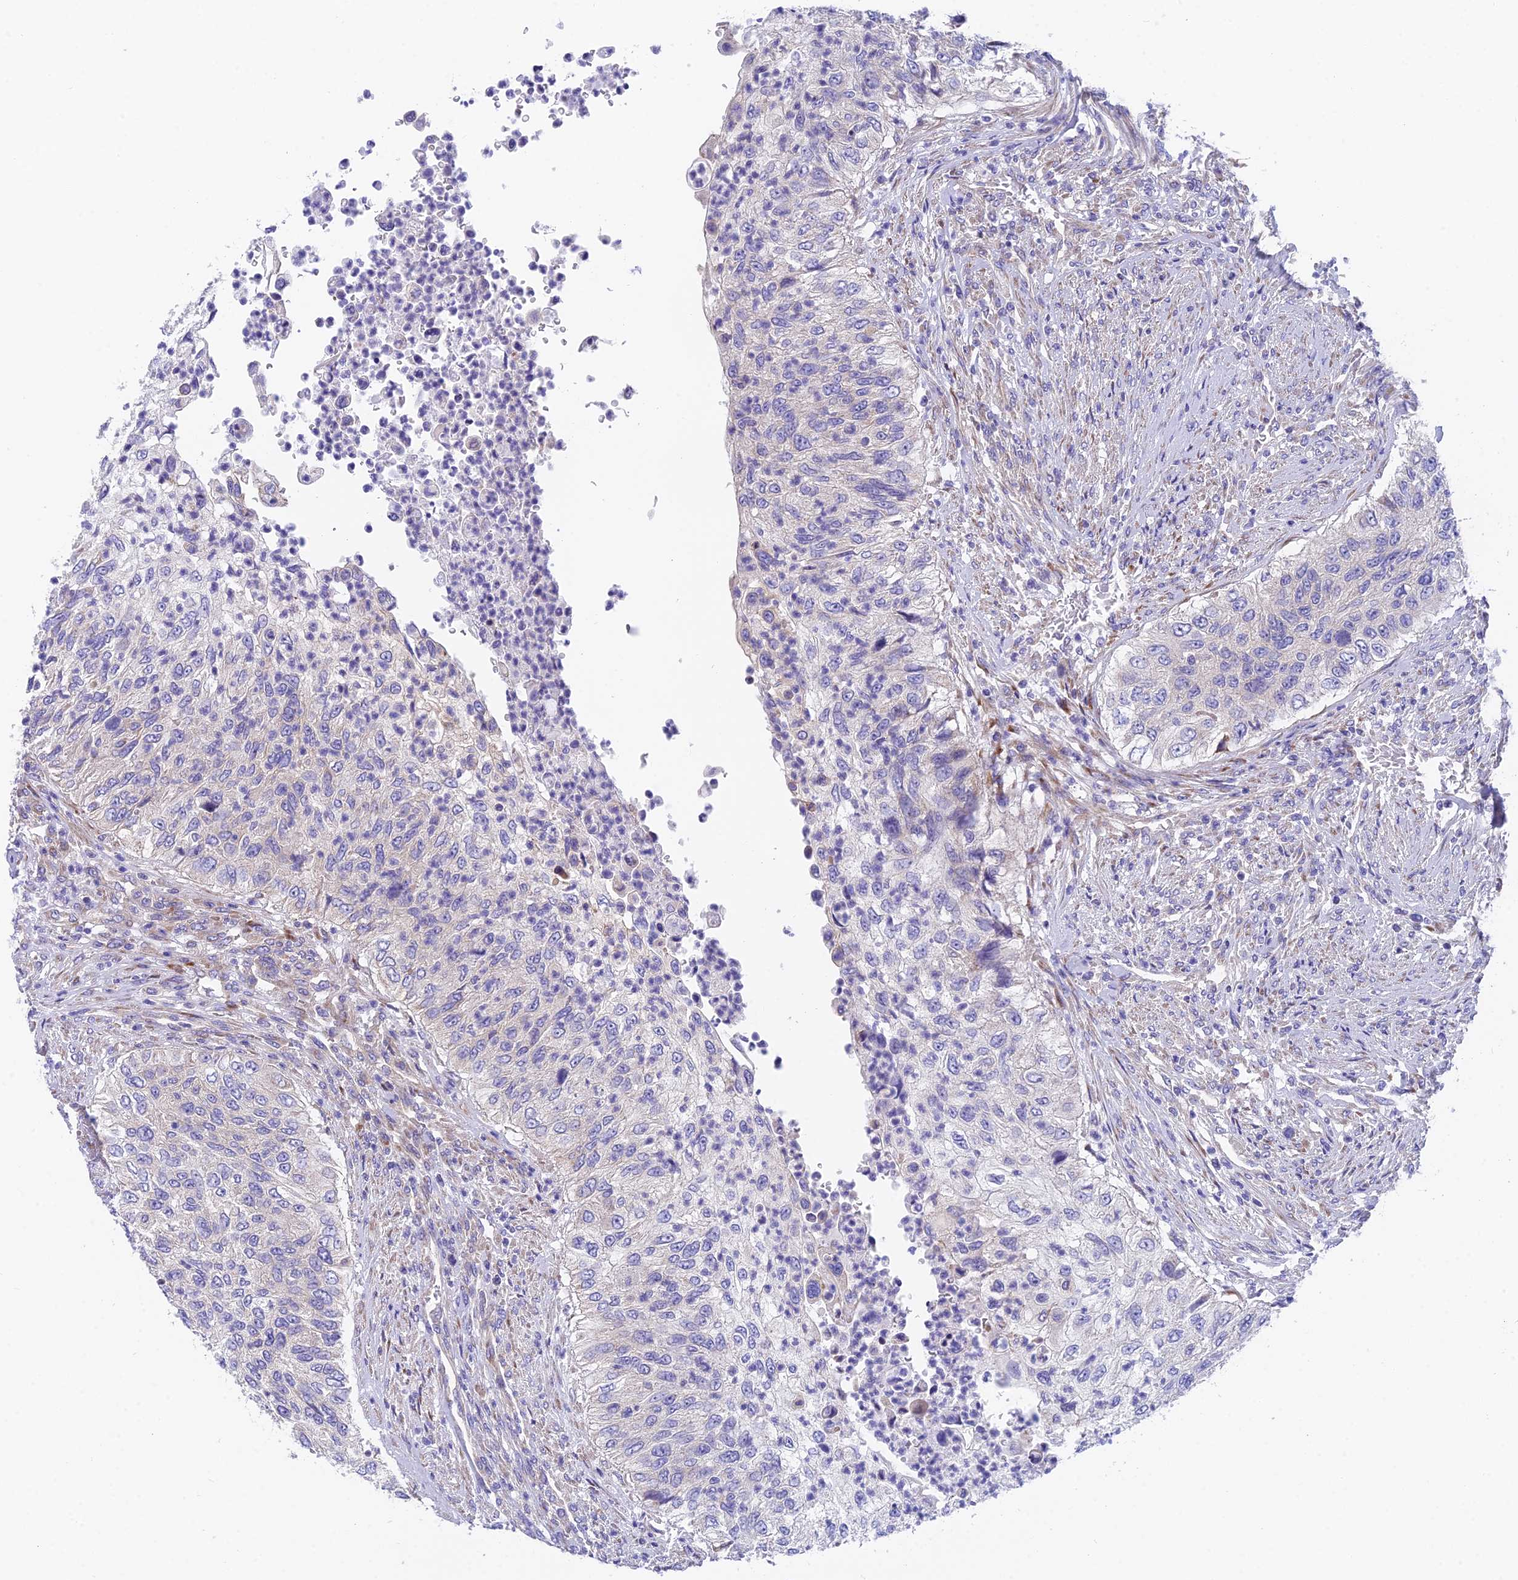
{"staining": {"intensity": "negative", "quantity": "none", "location": "none"}, "tissue": "urothelial cancer", "cell_type": "Tumor cells", "image_type": "cancer", "snomed": [{"axis": "morphology", "description": "Urothelial carcinoma, High grade"}, {"axis": "topography", "description": "Urinary bladder"}], "caption": "High-grade urothelial carcinoma was stained to show a protein in brown. There is no significant positivity in tumor cells.", "gene": "MVB12A", "patient": {"sex": "female", "age": 60}}